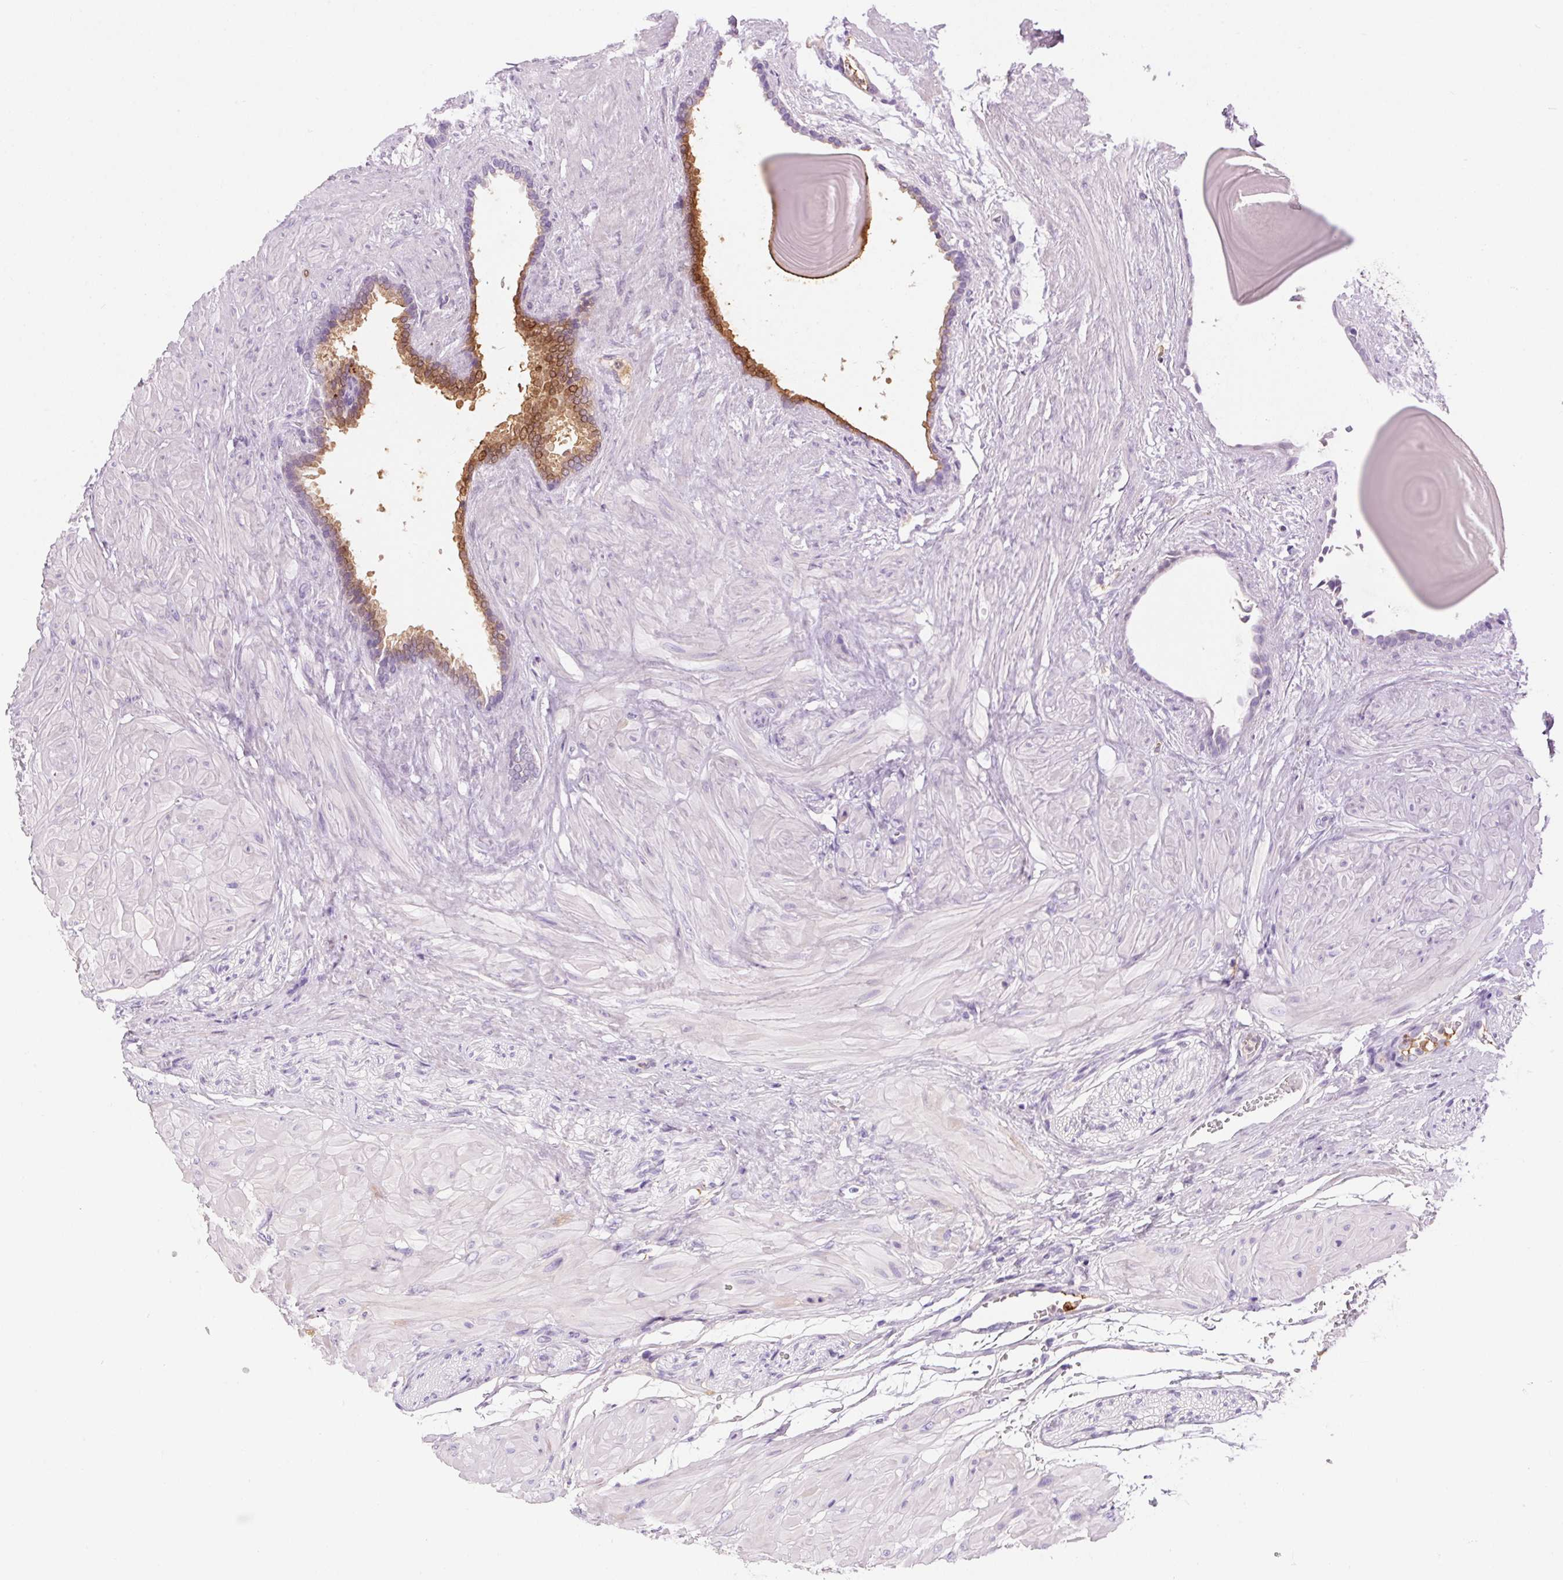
{"staining": {"intensity": "moderate", "quantity": "<25%", "location": "cytoplasmic/membranous,nuclear"}, "tissue": "seminal vesicle", "cell_type": "Glandular cells", "image_type": "normal", "snomed": [{"axis": "morphology", "description": "Normal tissue, NOS"}, {"axis": "topography", "description": "Seminal veicle"}], "caption": "High-power microscopy captured an immunohistochemistry (IHC) histopathology image of normal seminal vesicle, revealing moderate cytoplasmic/membranous,nuclear staining in approximately <25% of glandular cells. Nuclei are stained in blue.", "gene": "ORM1", "patient": {"sex": "male", "age": 57}}